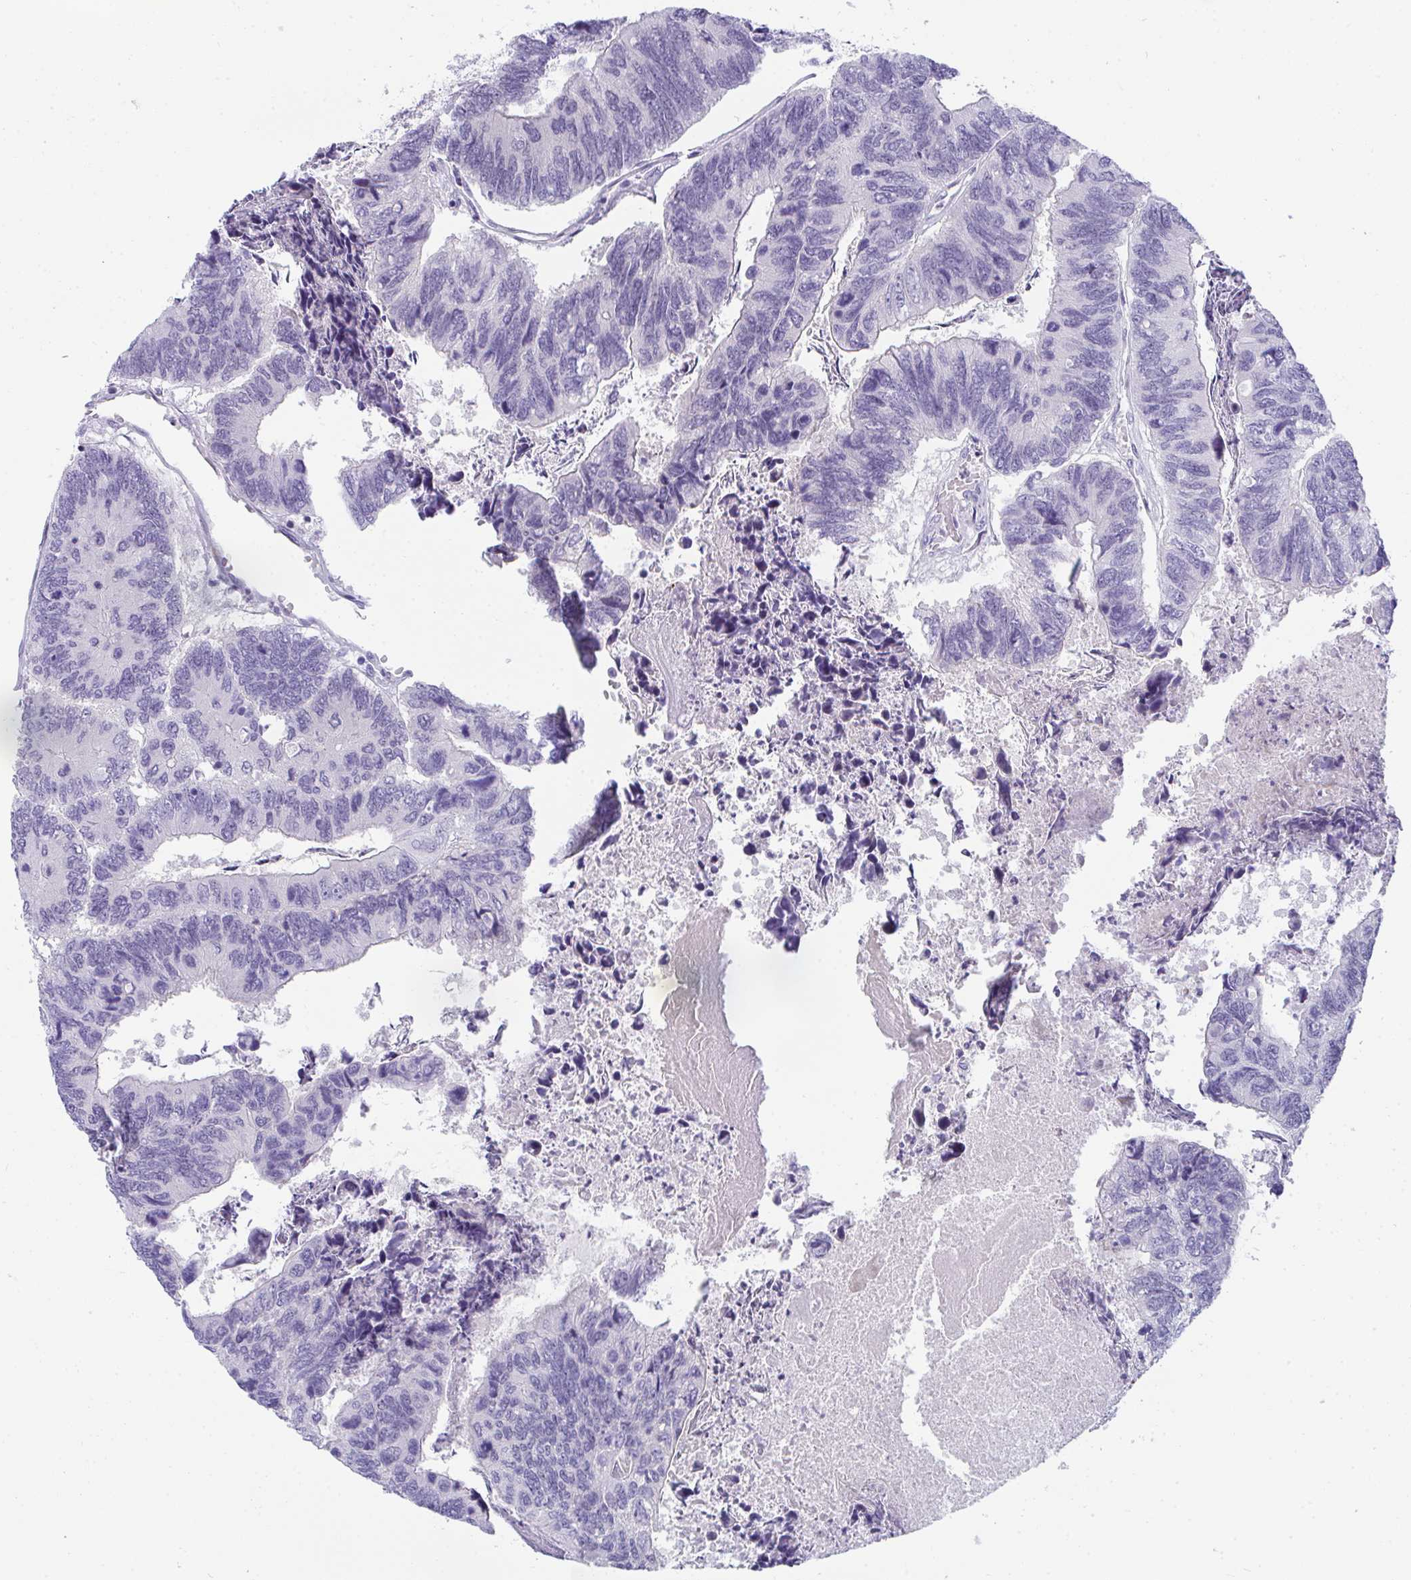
{"staining": {"intensity": "negative", "quantity": "none", "location": "none"}, "tissue": "colorectal cancer", "cell_type": "Tumor cells", "image_type": "cancer", "snomed": [{"axis": "morphology", "description": "Adenocarcinoma, NOS"}, {"axis": "topography", "description": "Colon"}], "caption": "Immunohistochemistry (IHC) of human colorectal adenocarcinoma displays no positivity in tumor cells. (Stains: DAB immunohistochemistry (IHC) with hematoxylin counter stain, Microscopy: brightfield microscopy at high magnification).", "gene": "TTC30B", "patient": {"sex": "female", "age": 67}}